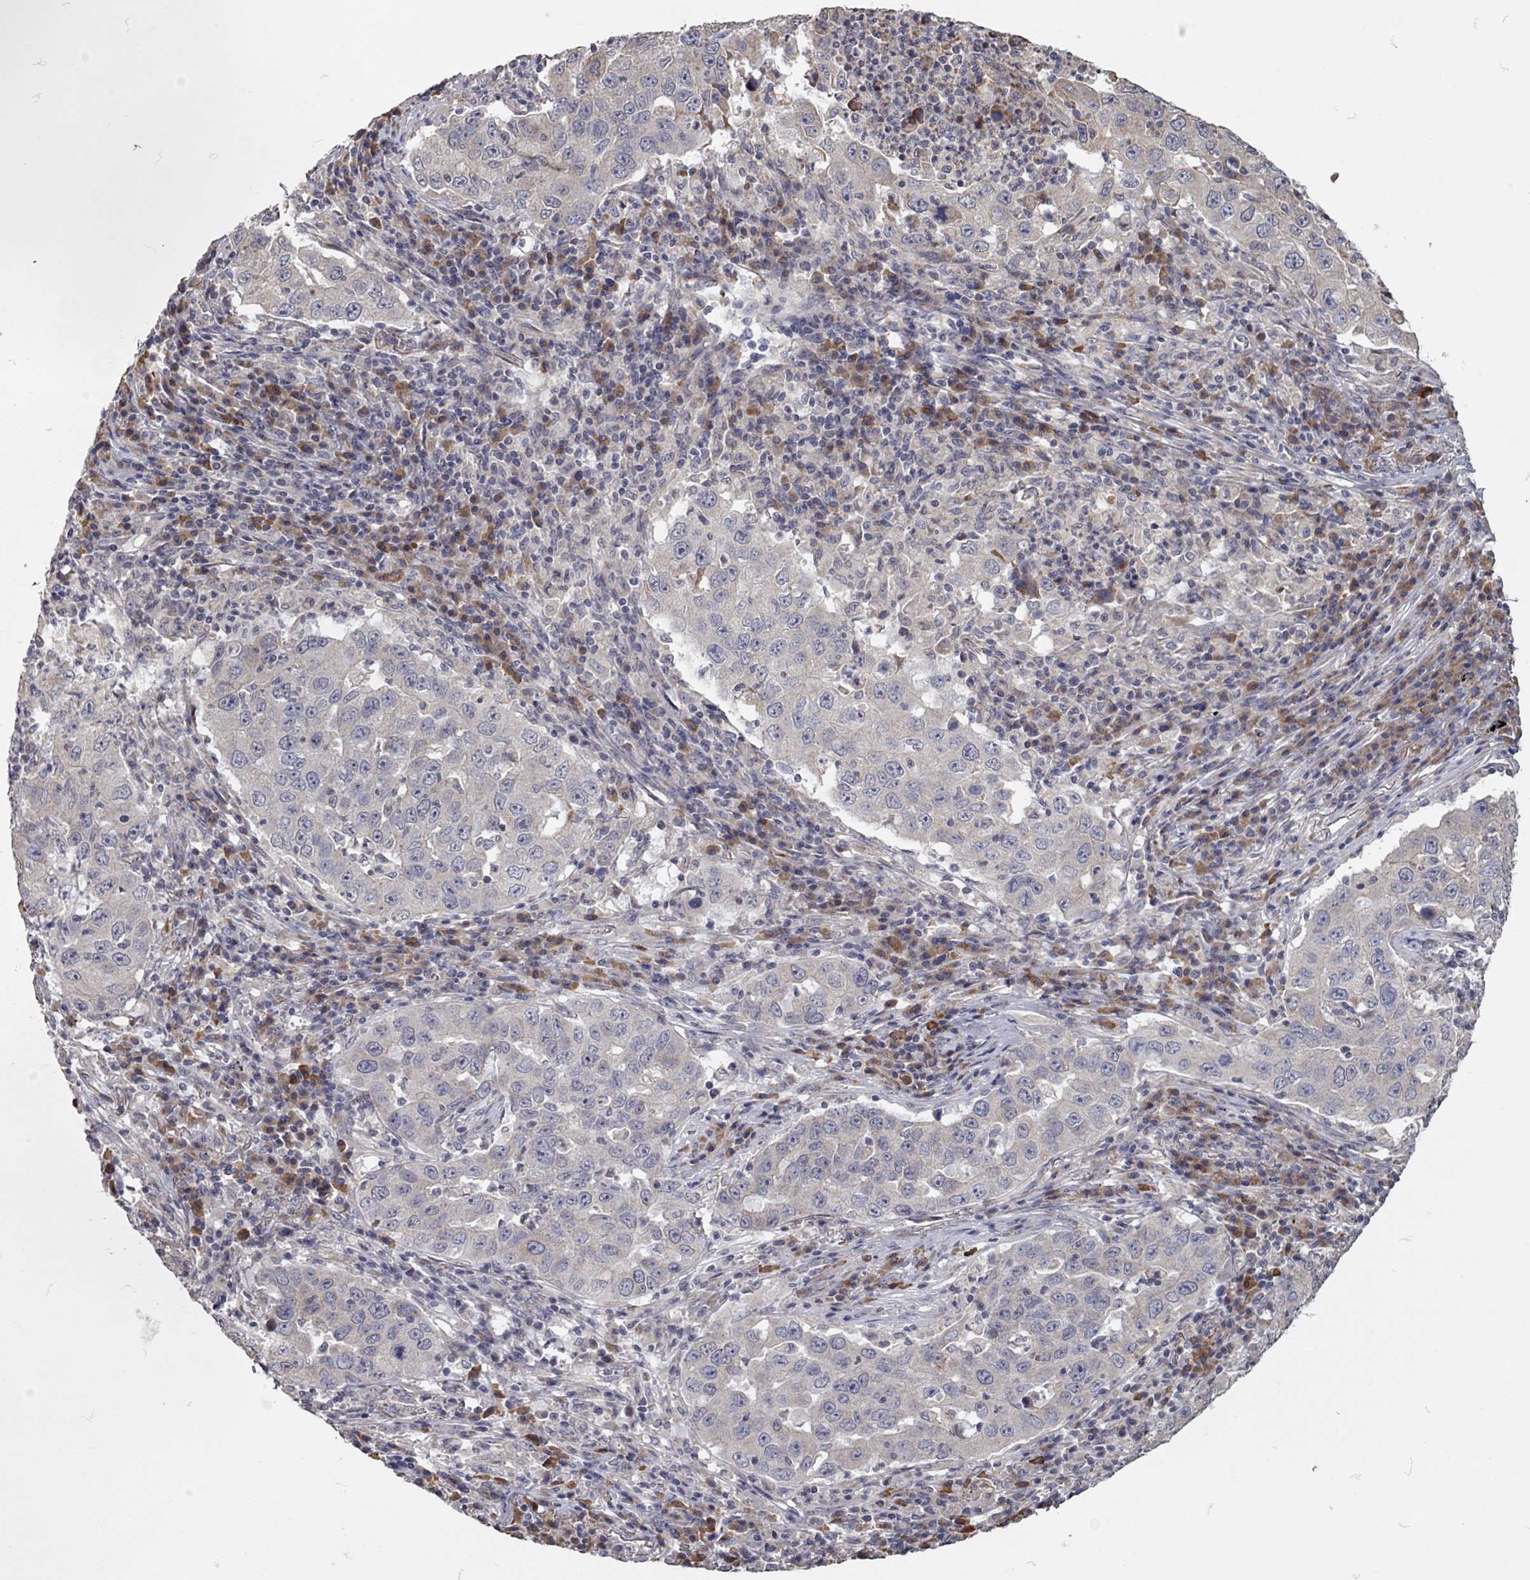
{"staining": {"intensity": "weak", "quantity": "<25%", "location": "cytoplasmic/membranous"}, "tissue": "lung cancer", "cell_type": "Tumor cells", "image_type": "cancer", "snomed": [{"axis": "morphology", "description": "Adenocarcinoma, NOS"}, {"axis": "topography", "description": "Lung"}], "caption": "This is an immunohistochemistry (IHC) image of lung adenocarcinoma. There is no staining in tumor cells.", "gene": "XAGE2", "patient": {"sex": "male", "age": 73}}